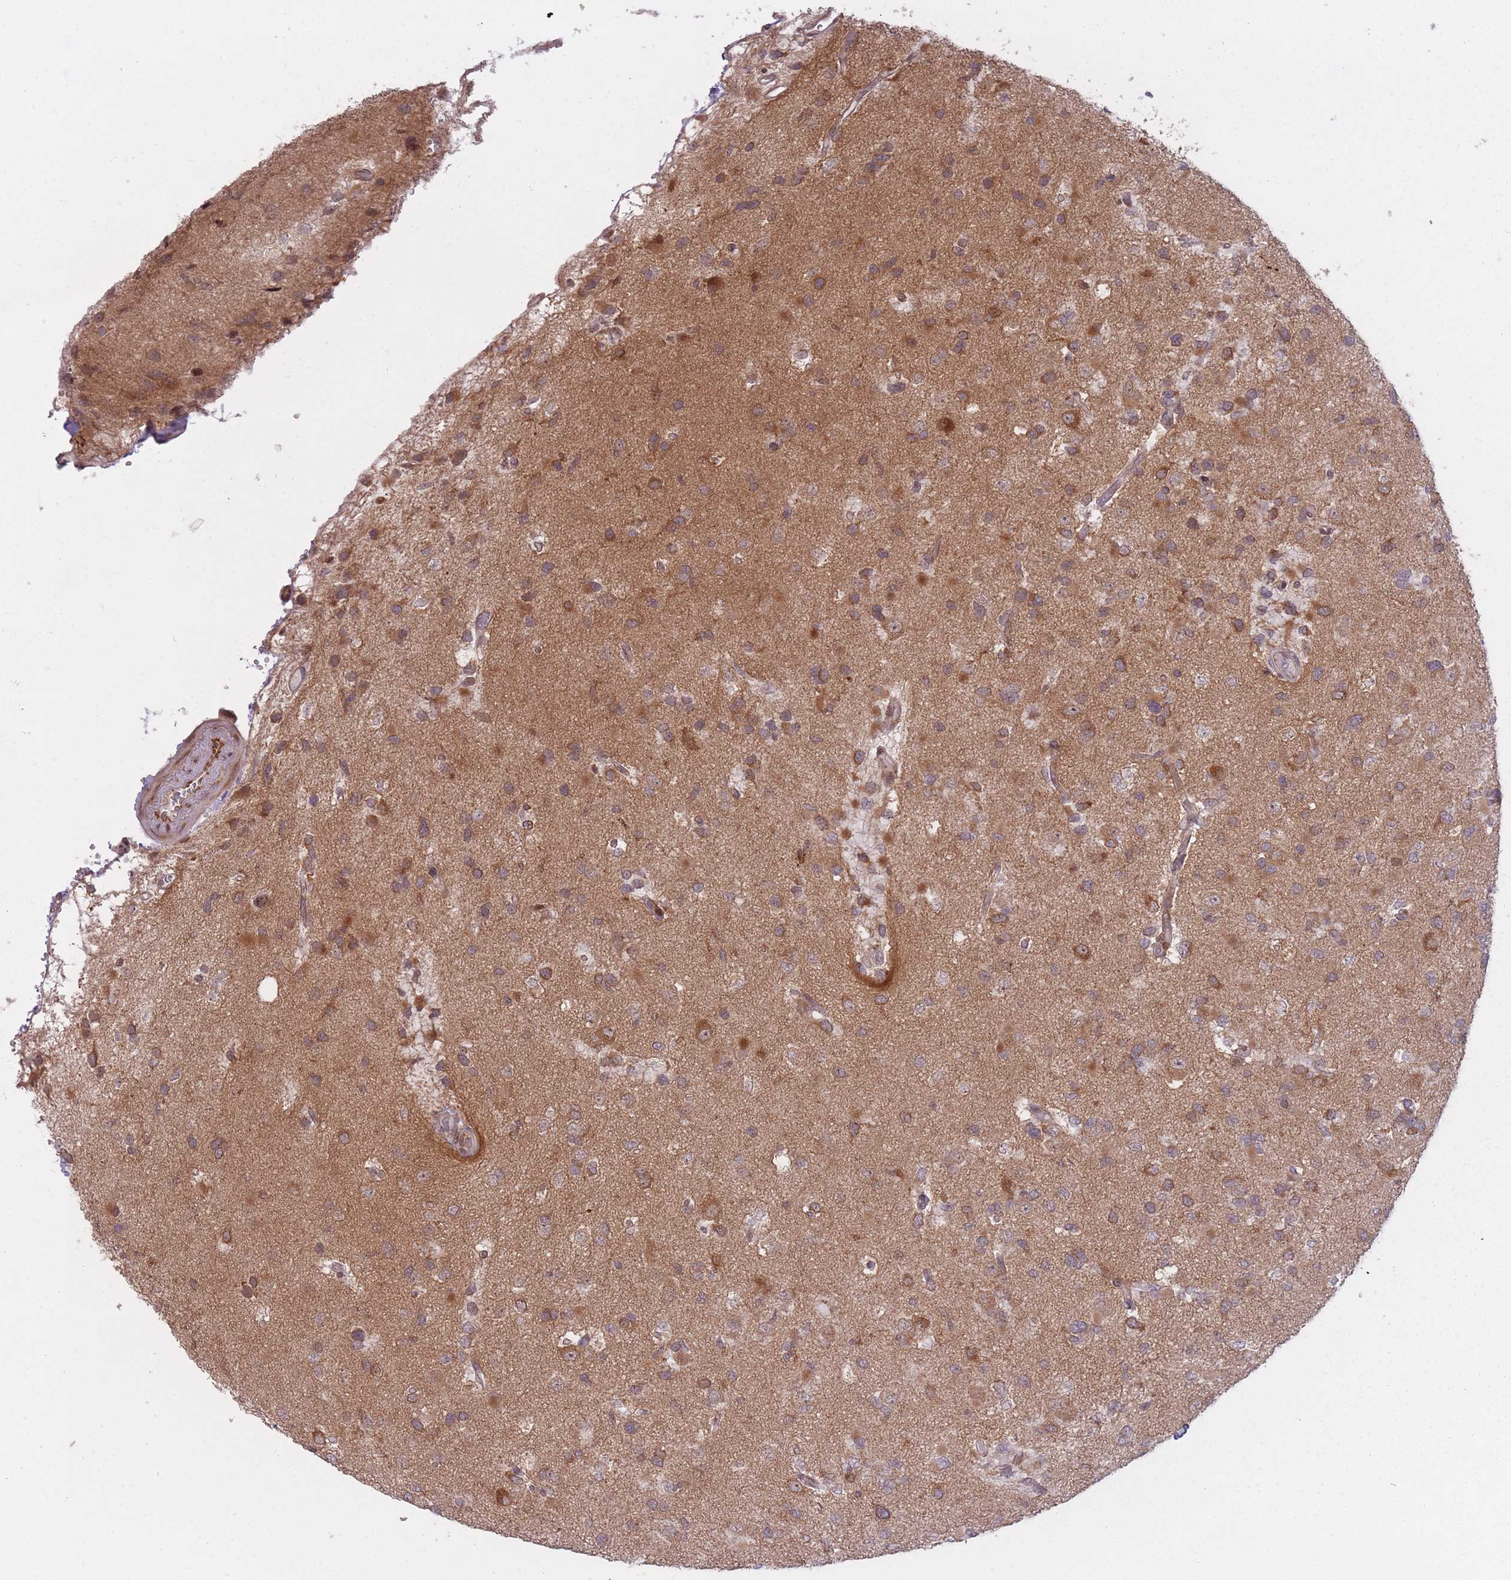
{"staining": {"intensity": "moderate", "quantity": ">75%", "location": "cytoplasmic/membranous"}, "tissue": "glioma", "cell_type": "Tumor cells", "image_type": "cancer", "snomed": [{"axis": "morphology", "description": "Glioma, malignant, High grade"}, {"axis": "topography", "description": "Brain"}], "caption": "Brown immunohistochemical staining in human glioma demonstrates moderate cytoplasmic/membranous staining in about >75% of tumor cells.", "gene": "DPYSL4", "patient": {"sex": "male", "age": 53}}